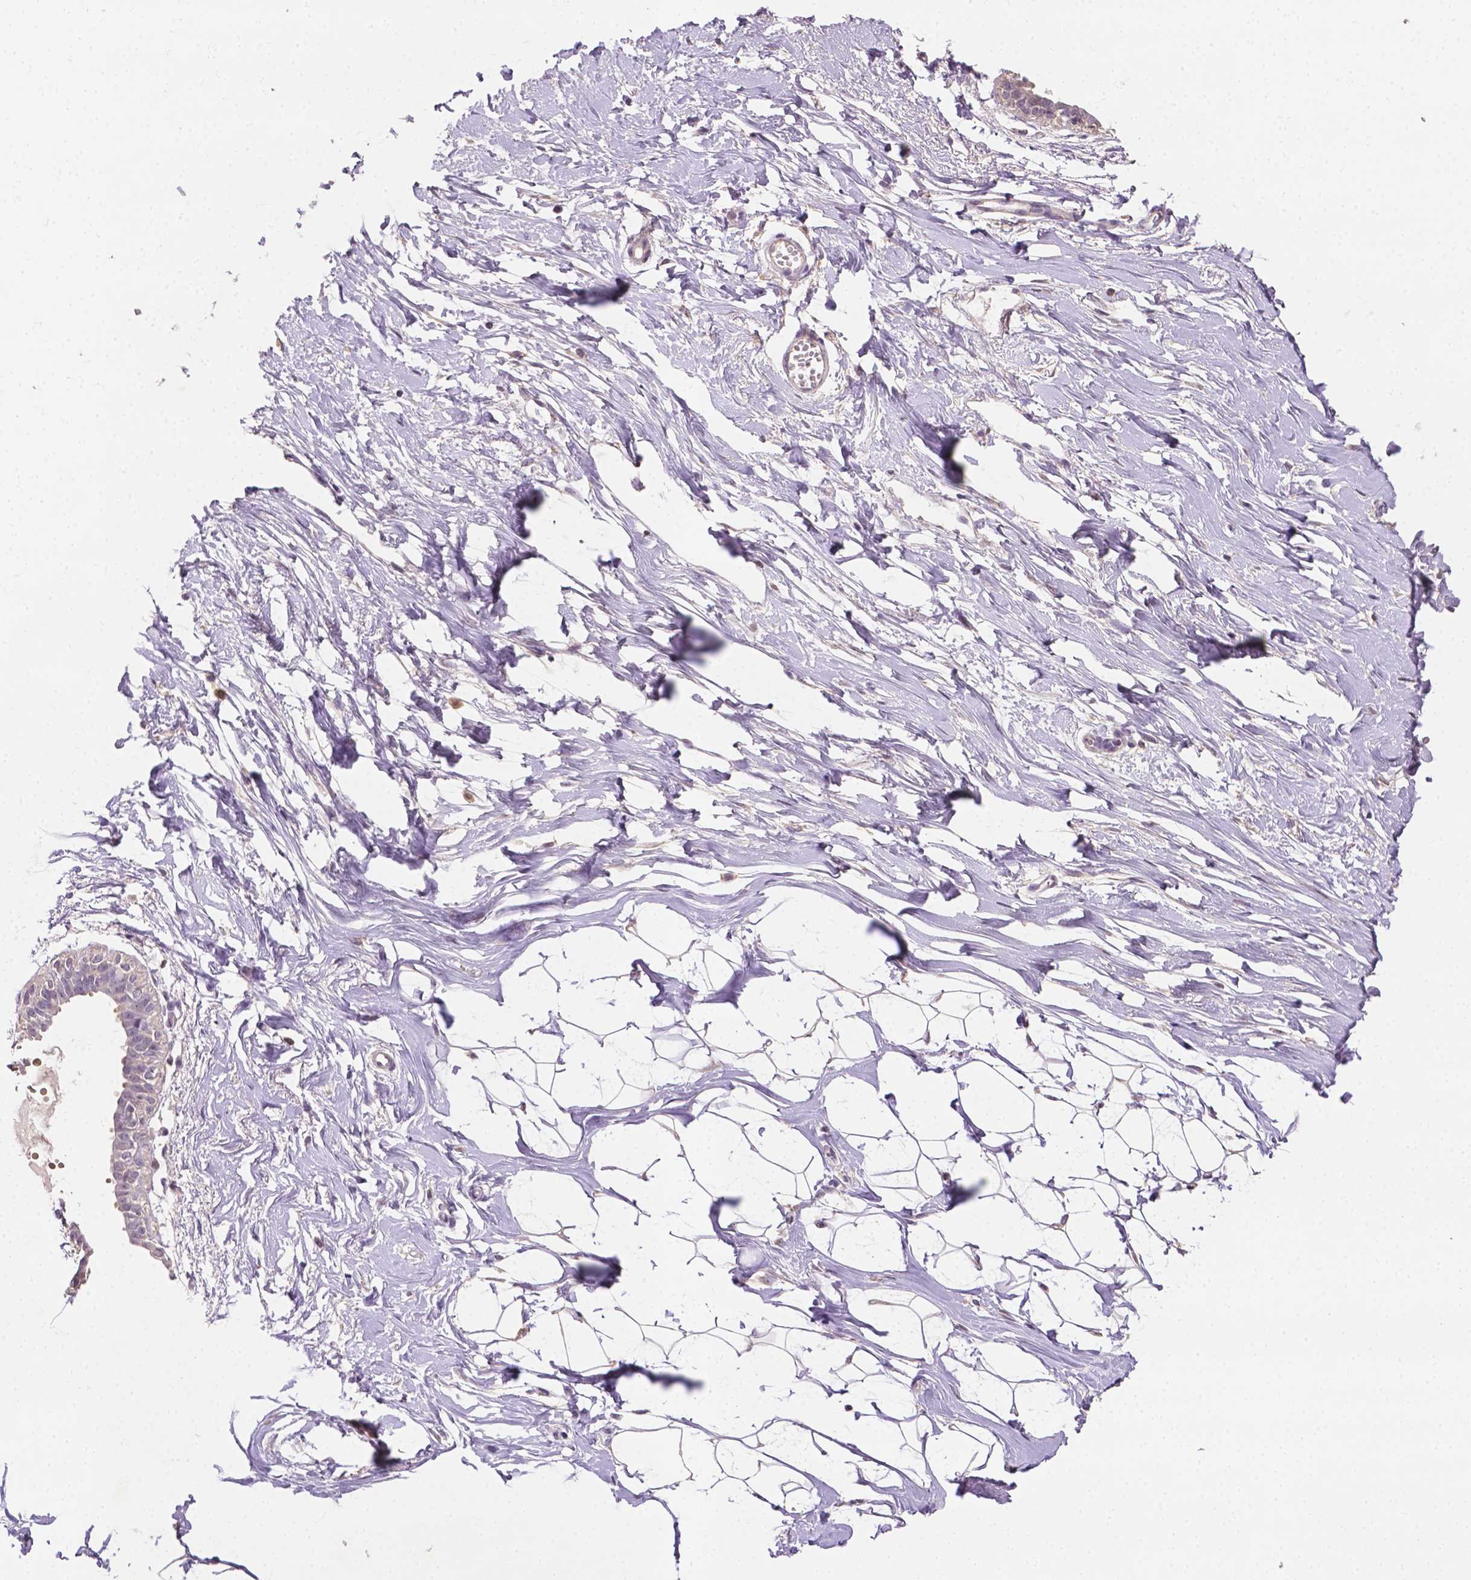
{"staining": {"intensity": "weak", "quantity": ">75%", "location": "nuclear"}, "tissue": "breast", "cell_type": "Adipocytes", "image_type": "normal", "snomed": [{"axis": "morphology", "description": "Normal tissue, NOS"}, {"axis": "topography", "description": "Breast"}], "caption": "Human breast stained with a protein marker exhibits weak staining in adipocytes.", "gene": "MROH6", "patient": {"sex": "female", "age": 49}}